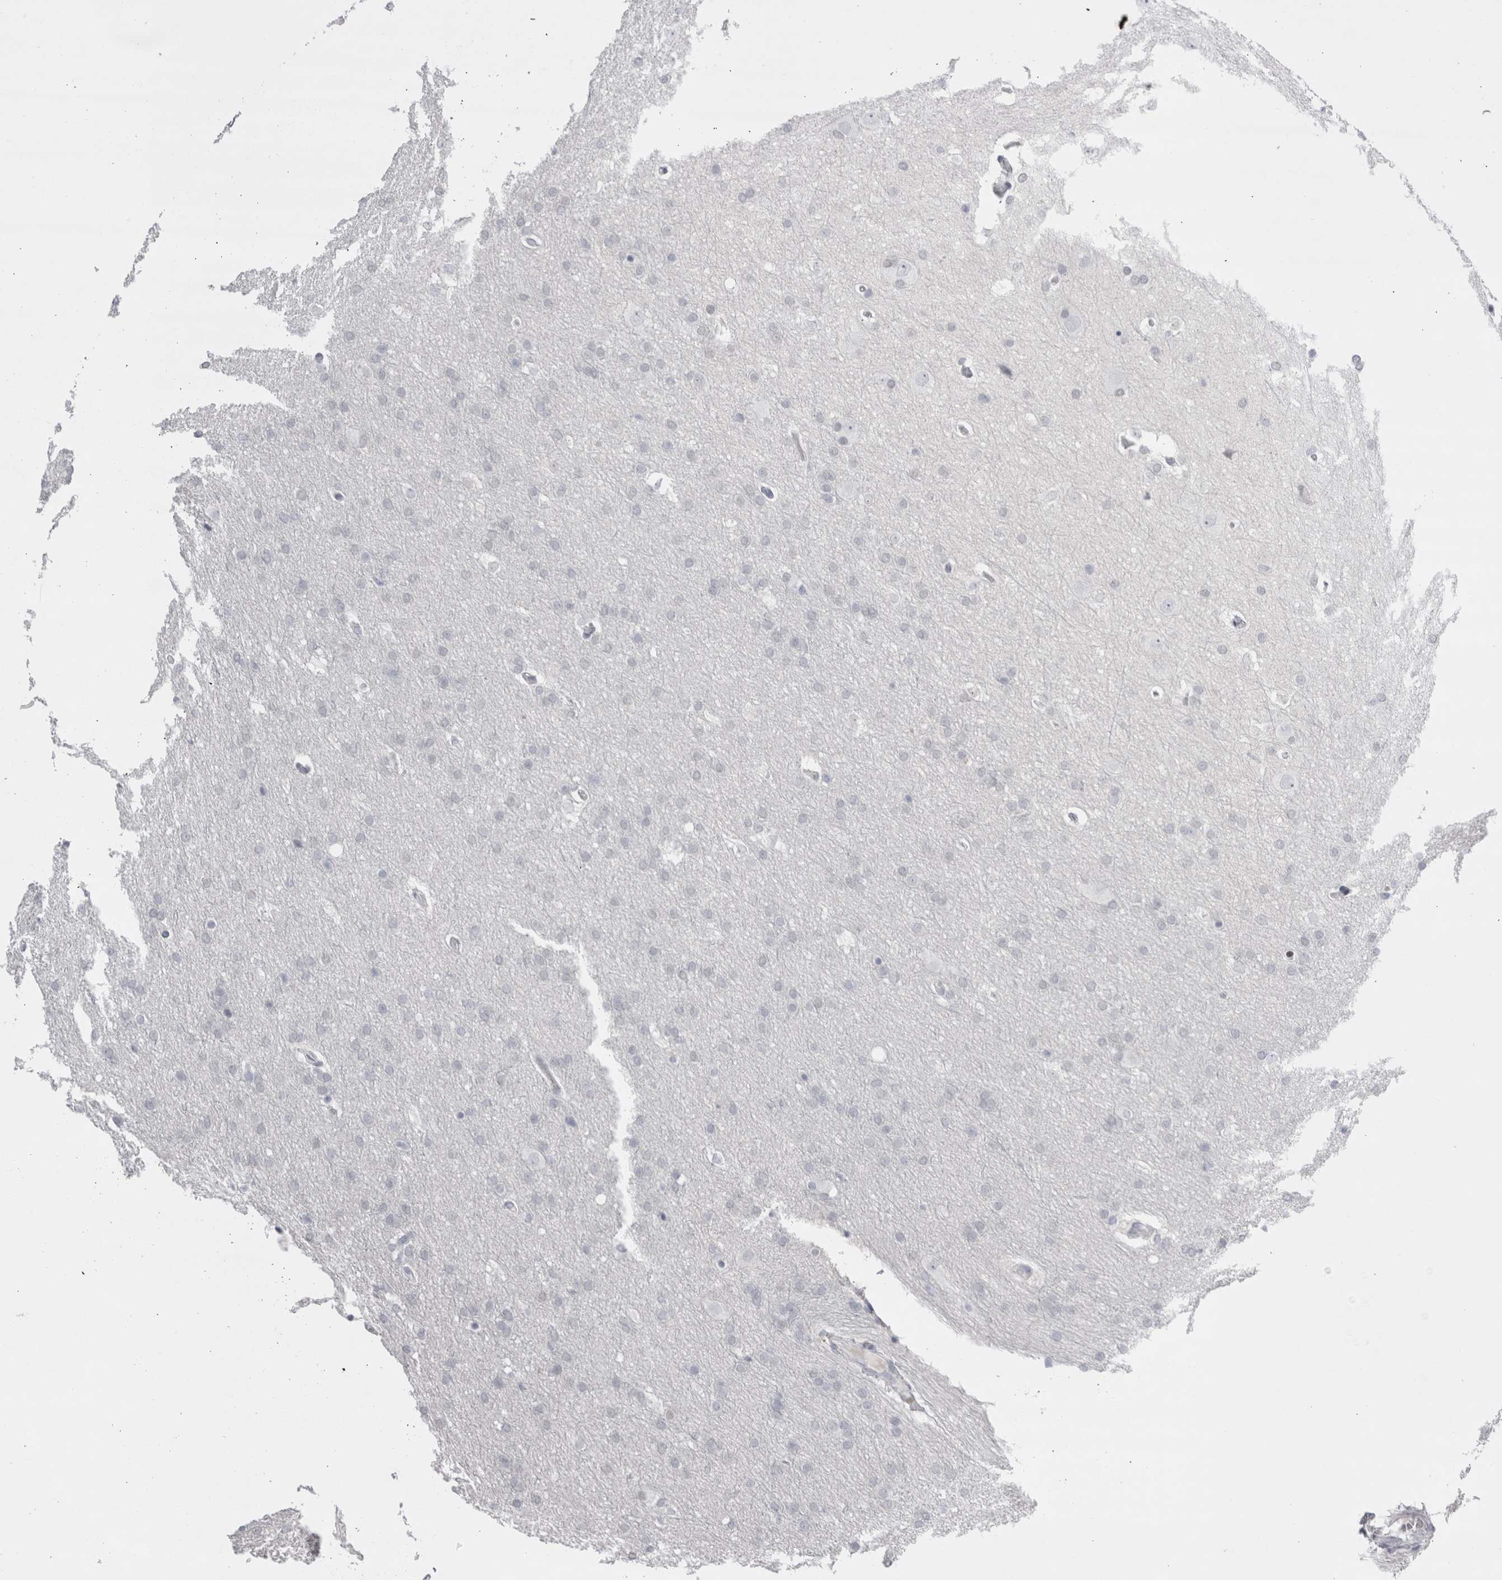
{"staining": {"intensity": "negative", "quantity": "none", "location": "none"}, "tissue": "glioma", "cell_type": "Tumor cells", "image_type": "cancer", "snomed": [{"axis": "morphology", "description": "Glioma, malignant, Low grade"}, {"axis": "topography", "description": "Brain"}], "caption": "IHC of malignant low-grade glioma displays no staining in tumor cells.", "gene": "FNDC8", "patient": {"sex": "female", "age": 37}}